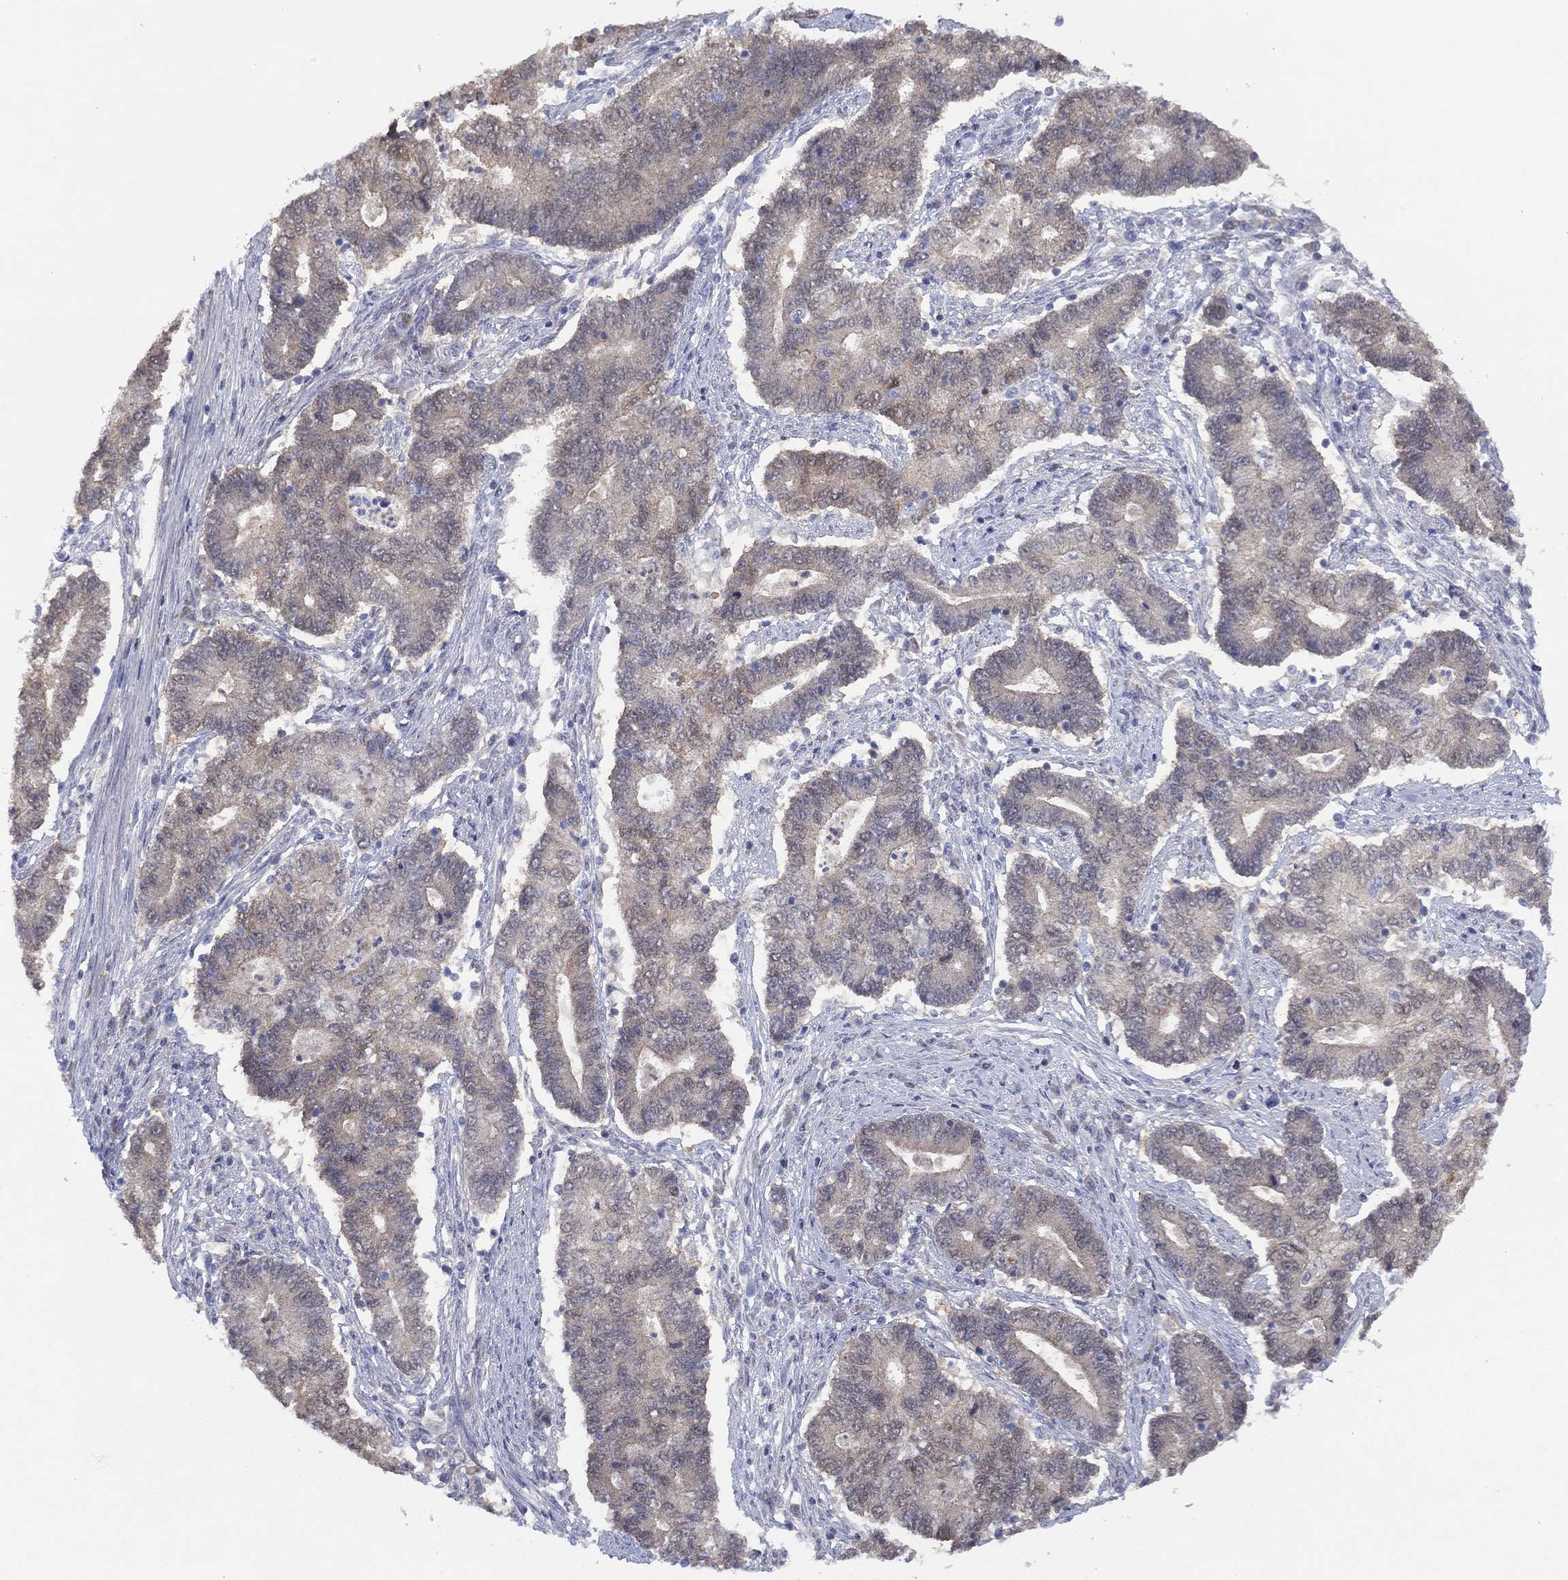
{"staining": {"intensity": "negative", "quantity": "none", "location": "none"}, "tissue": "endometrial cancer", "cell_type": "Tumor cells", "image_type": "cancer", "snomed": [{"axis": "morphology", "description": "Adenocarcinoma, NOS"}, {"axis": "topography", "description": "Uterus"}, {"axis": "topography", "description": "Endometrium"}], "caption": "There is no significant expression in tumor cells of endometrial cancer (adenocarcinoma). (IHC, brightfield microscopy, high magnification).", "gene": "DDAH1", "patient": {"sex": "female", "age": 54}}